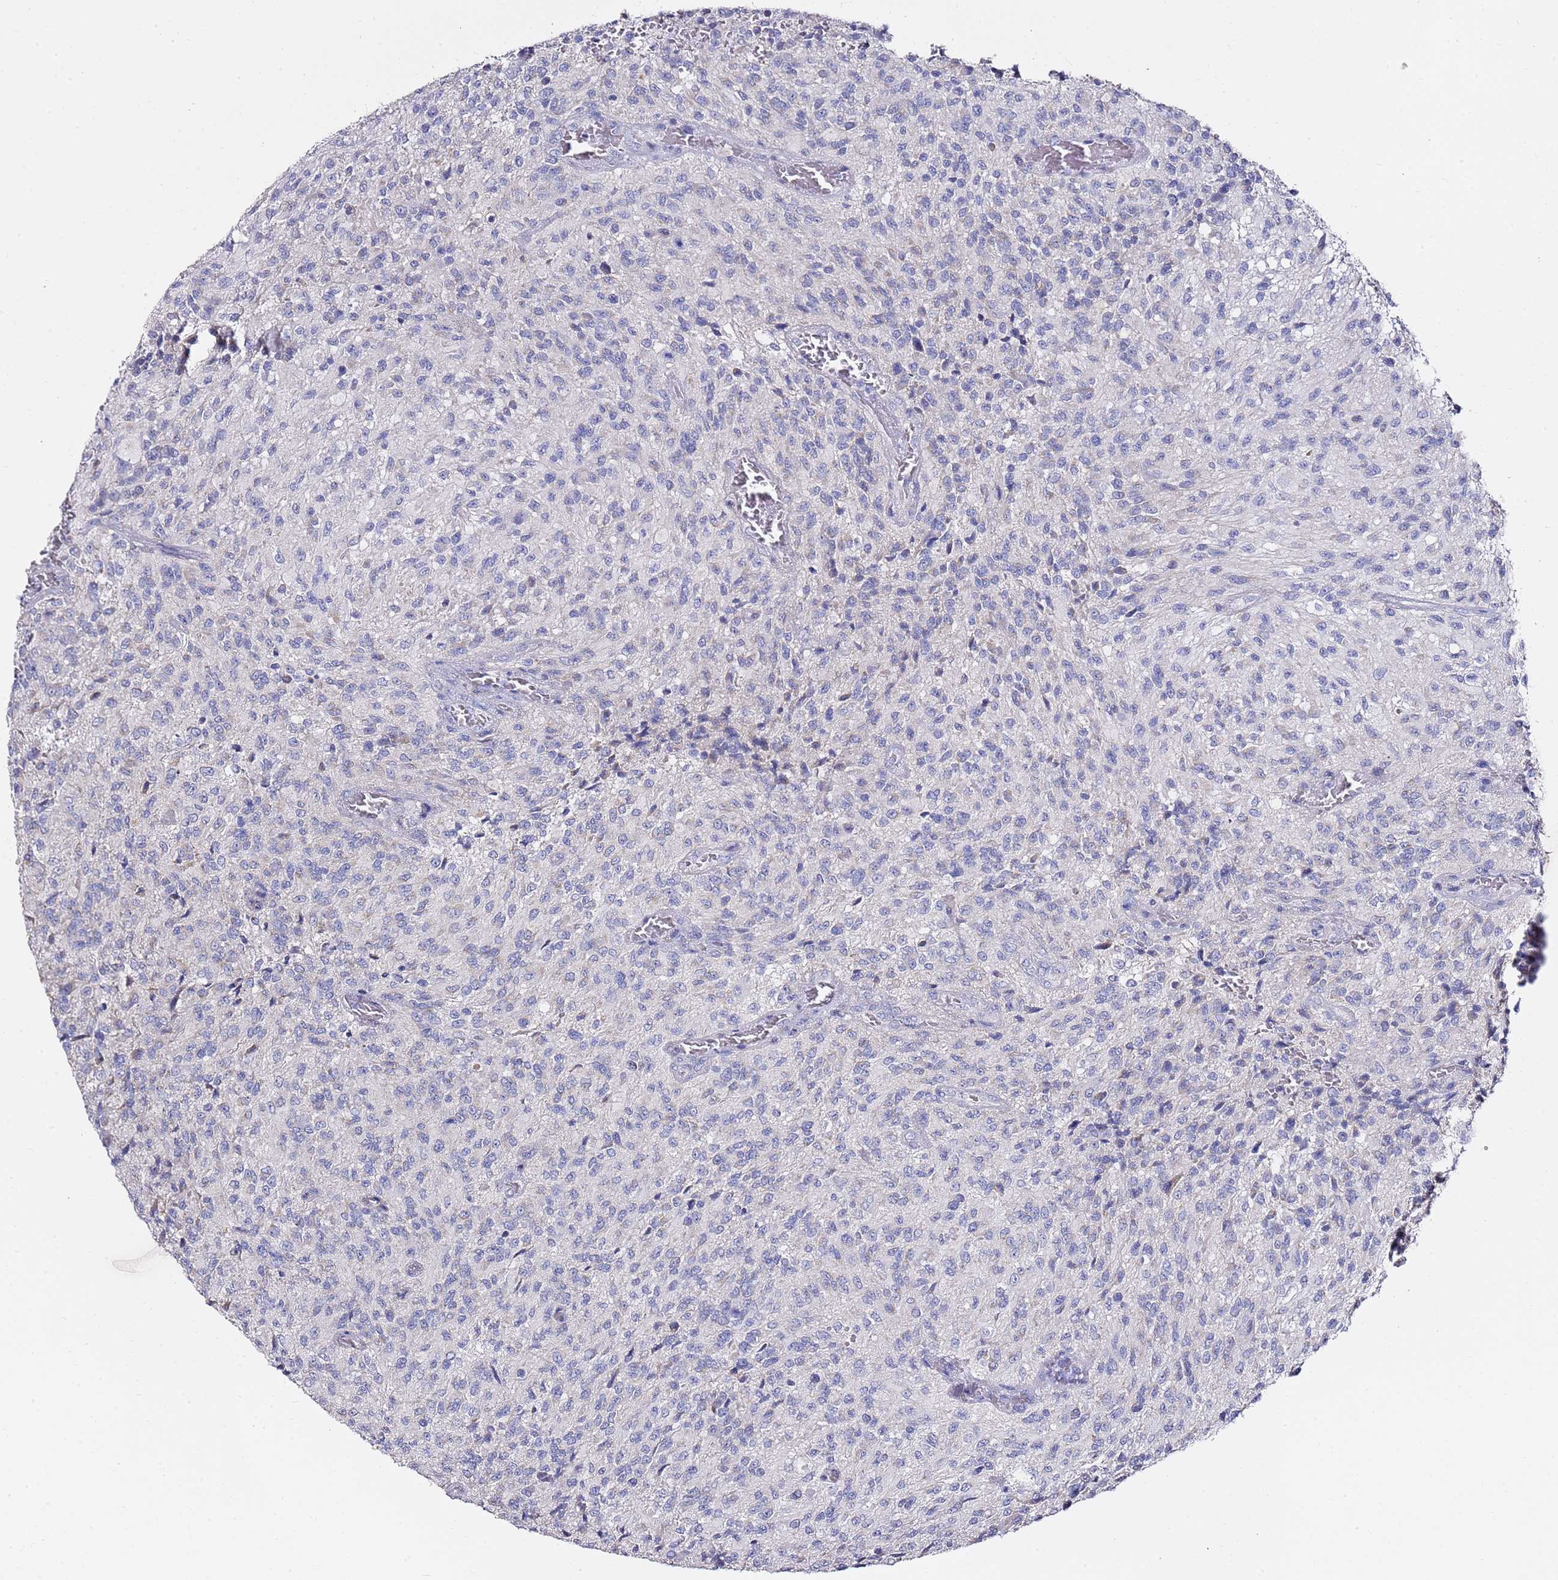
{"staining": {"intensity": "negative", "quantity": "none", "location": "none"}, "tissue": "glioma", "cell_type": "Tumor cells", "image_type": "cancer", "snomed": [{"axis": "morphology", "description": "Normal tissue, NOS"}, {"axis": "morphology", "description": "Glioma, malignant, High grade"}, {"axis": "topography", "description": "Cerebral cortex"}], "caption": "High-grade glioma (malignant) was stained to show a protein in brown. There is no significant expression in tumor cells.", "gene": "MYBPC3", "patient": {"sex": "male", "age": 56}}